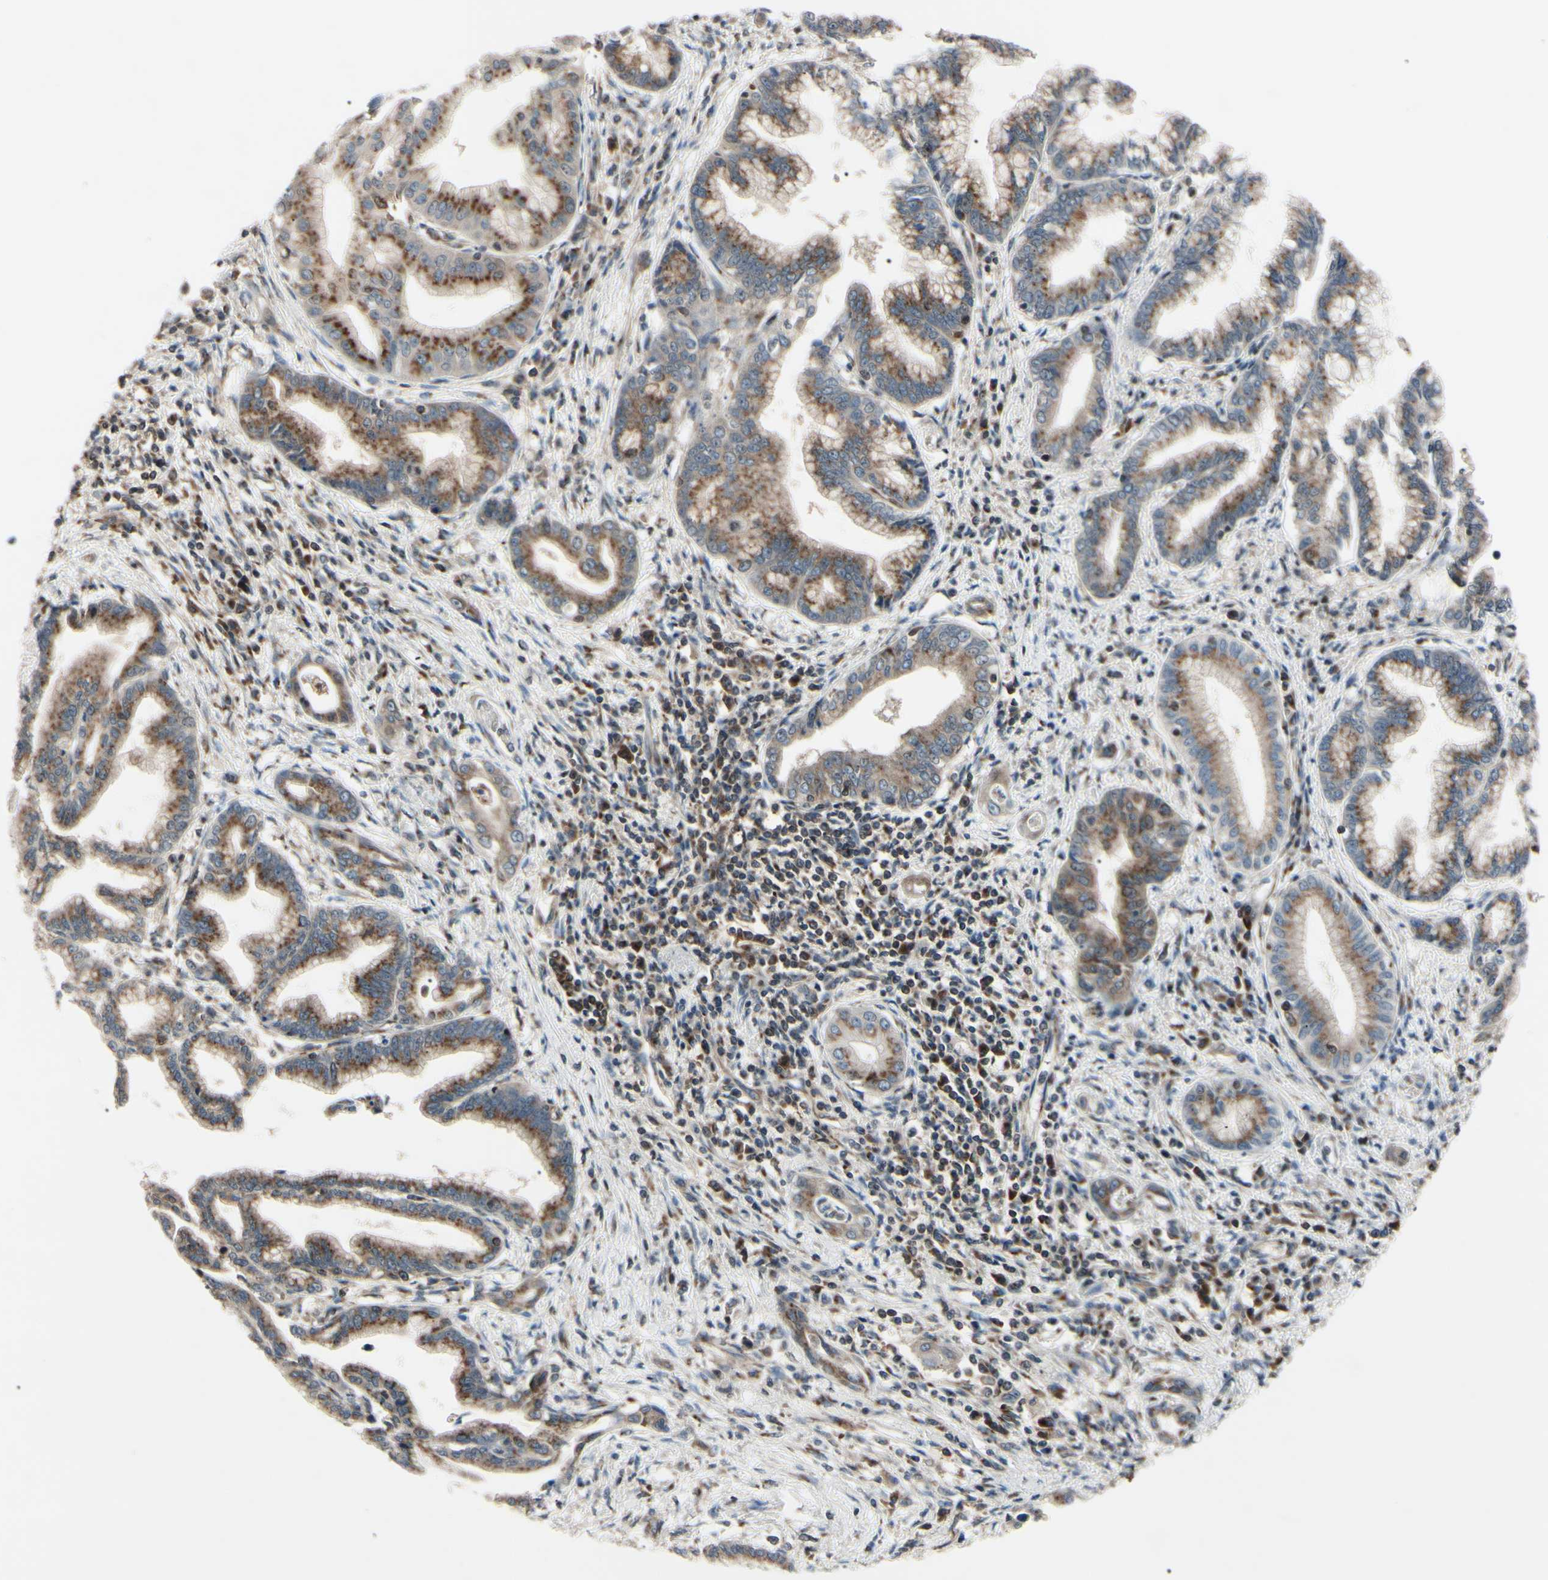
{"staining": {"intensity": "weak", "quantity": "25%-75%", "location": "cytoplasmic/membranous"}, "tissue": "pancreatic cancer", "cell_type": "Tumor cells", "image_type": "cancer", "snomed": [{"axis": "morphology", "description": "Adenocarcinoma, NOS"}, {"axis": "topography", "description": "Pancreas"}], "caption": "Human pancreatic adenocarcinoma stained with a protein marker reveals weak staining in tumor cells.", "gene": "MAPRE1", "patient": {"sex": "female", "age": 64}}